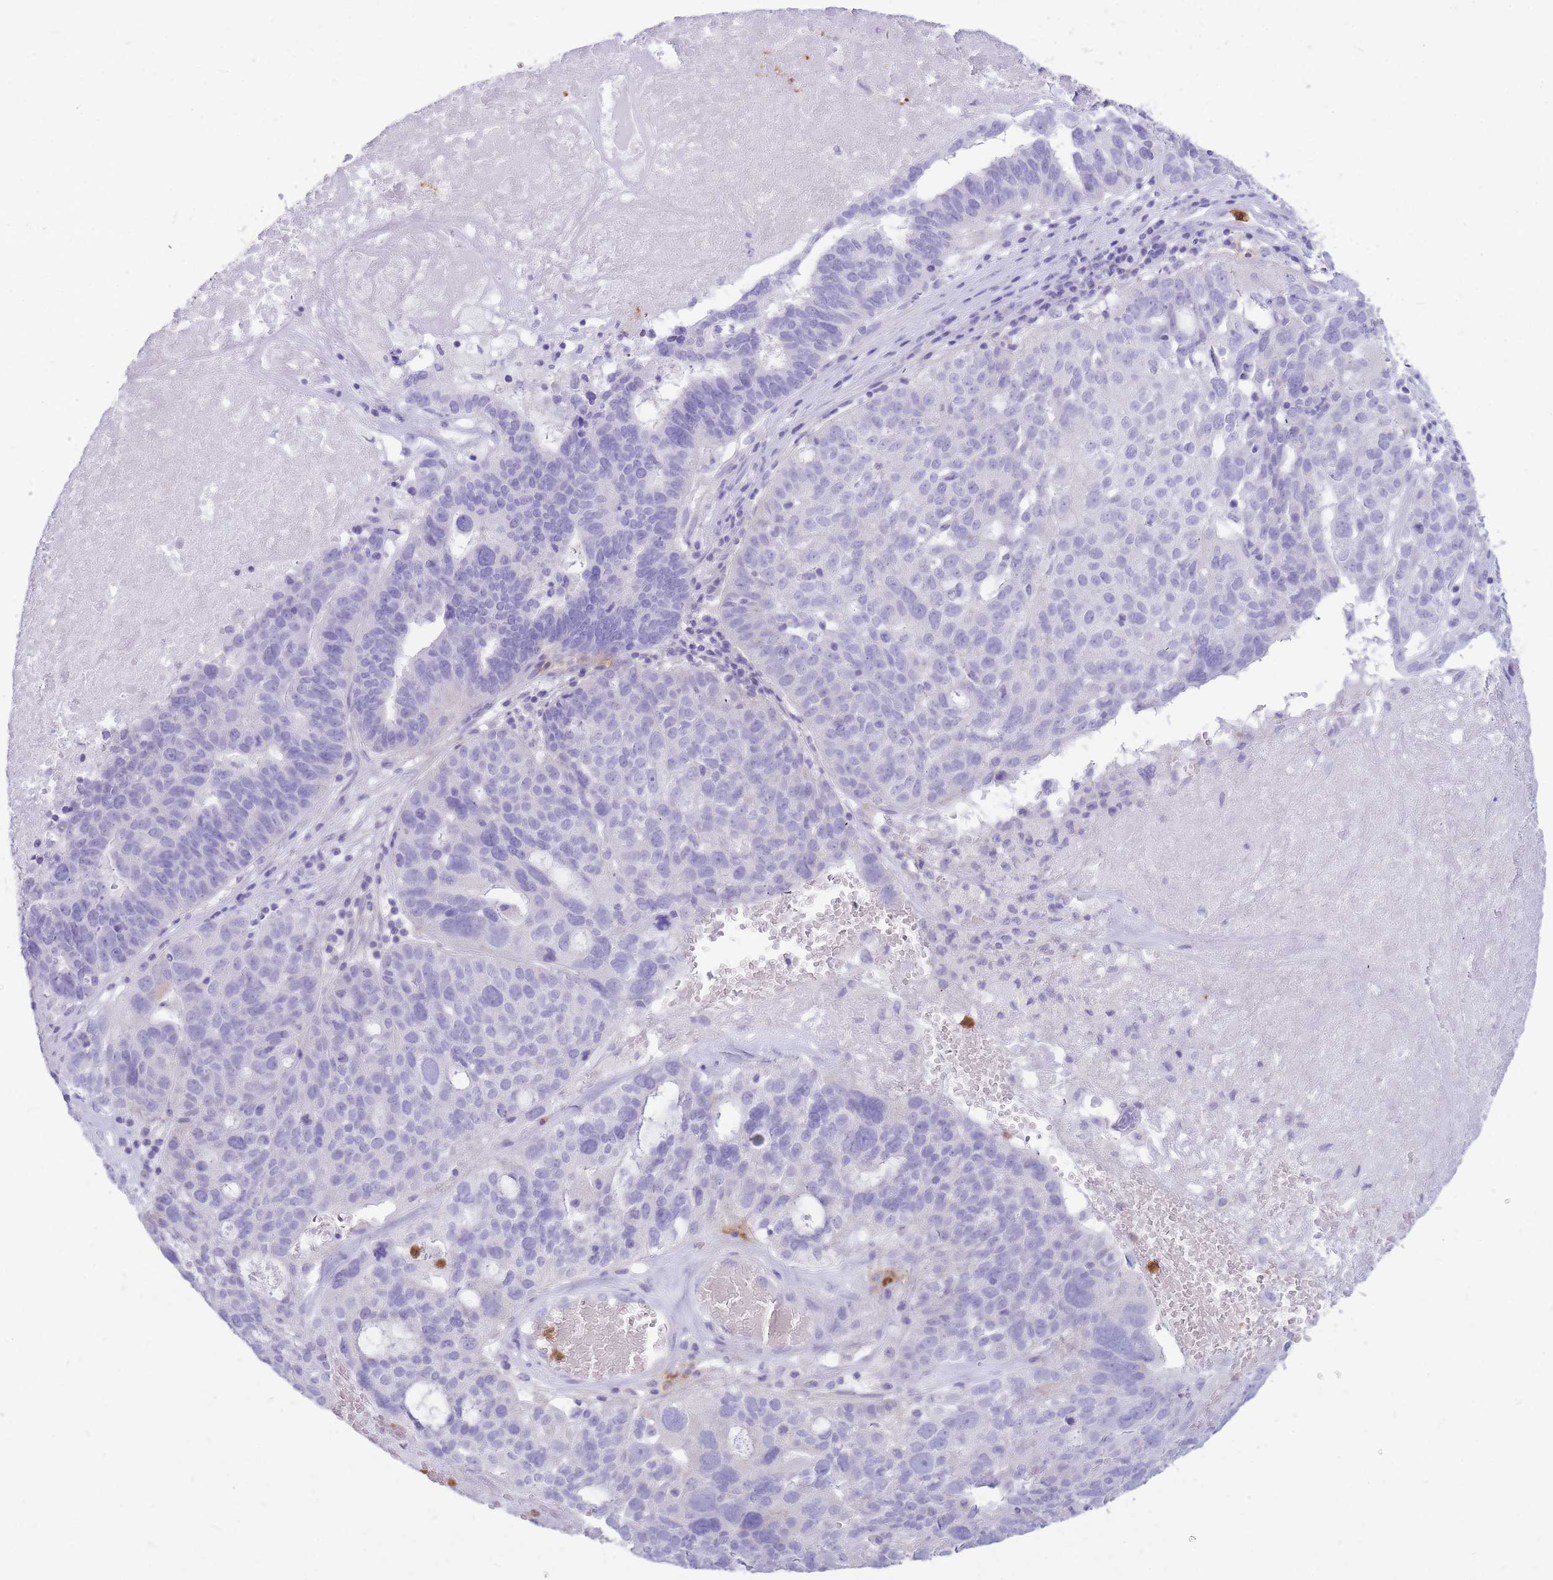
{"staining": {"intensity": "negative", "quantity": "none", "location": "none"}, "tissue": "ovarian cancer", "cell_type": "Tumor cells", "image_type": "cancer", "snomed": [{"axis": "morphology", "description": "Cystadenocarcinoma, serous, NOS"}, {"axis": "topography", "description": "Ovary"}], "caption": "Histopathology image shows no protein expression in tumor cells of ovarian serous cystadenocarcinoma tissue. (Brightfield microscopy of DAB IHC at high magnification).", "gene": "TPSAB1", "patient": {"sex": "female", "age": 59}}